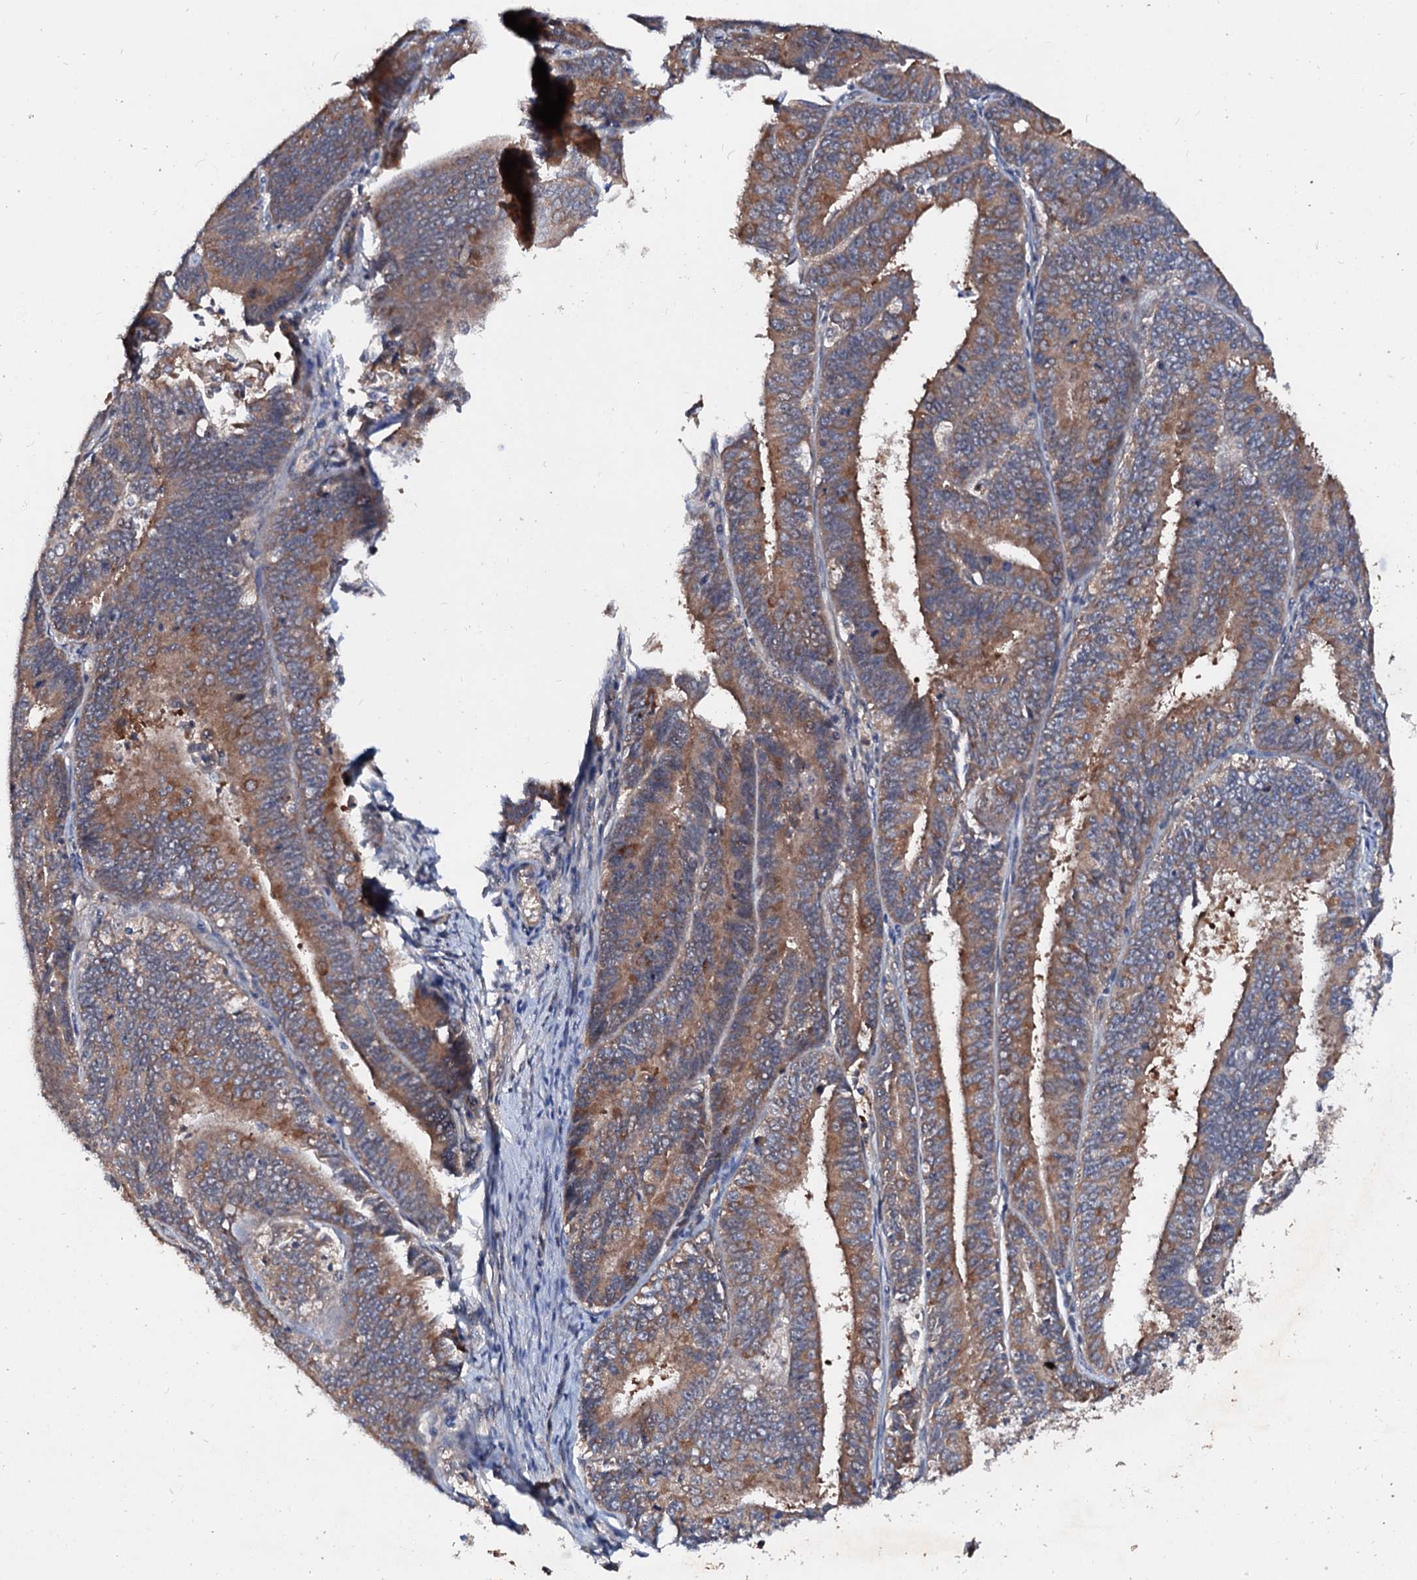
{"staining": {"intensity": "moderate", "quantity": ">75%", "location": "cytoplasmic/membranous"}, "tissue": "endometrial cancer", "cell_type": "Tumor cells", "image_type": "cancer", "snomed": [{"axis": "morphology", "description": "Adenocarcinoma, NOS"}, {"axis": "topography", "description": "Endometrium"}], "caption": "Immunohistochemistry (IHC) image of neoplastic tissue: human adenocarcinoma (endometrial) stained using immunohistochemistry (IHC) shows medium levels of moderate protein expression localized specifically in the cytoplasmic/membranous of tumor cells, appearing as a cytoplasmic/membranous brown color.", "gene": "EXTL1", "patient": {"sex": "female", "age": 73}}